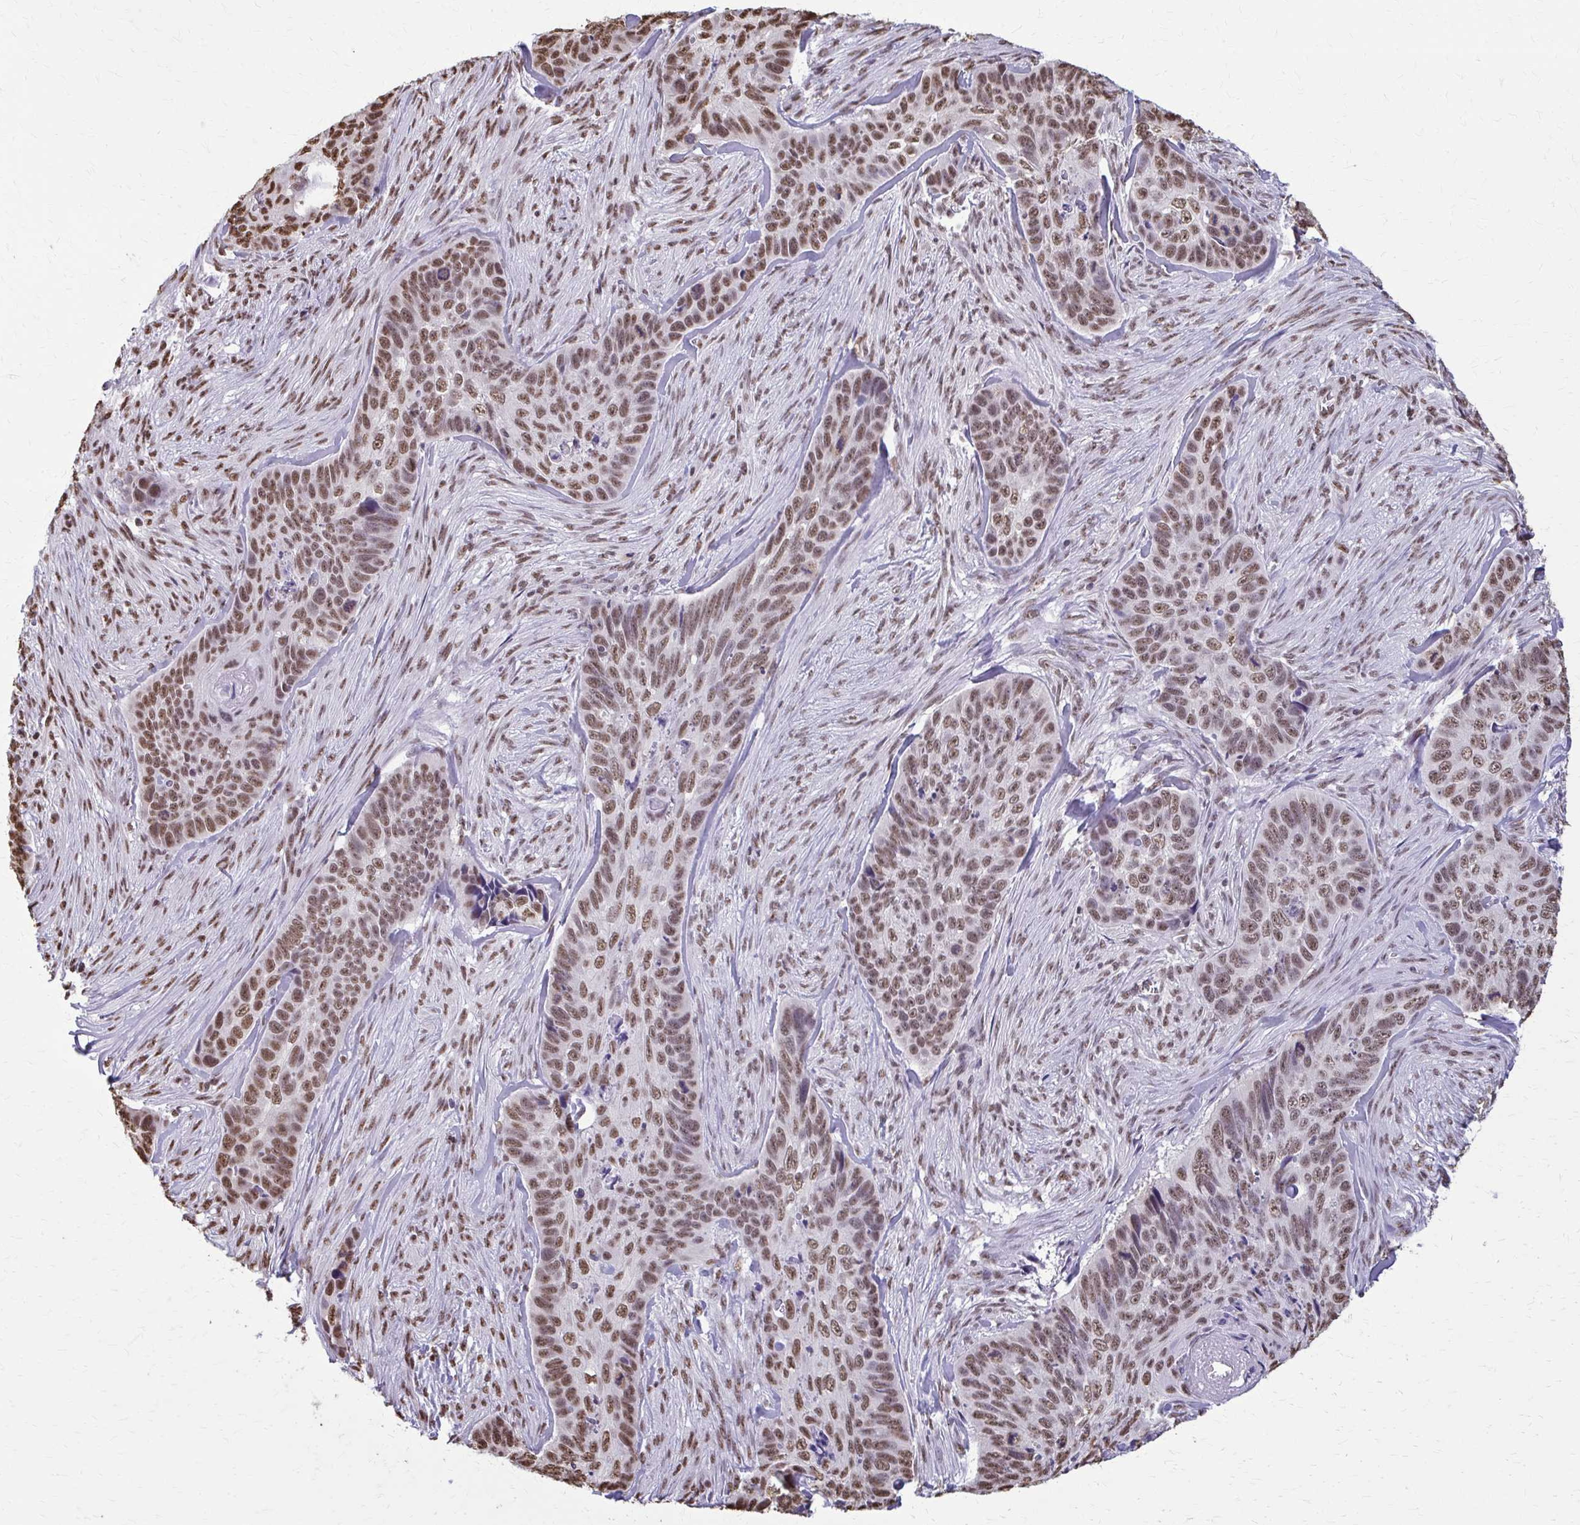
{"staining": {"intensity": "moderate", "quantity": ">75%", "location": "nuclear"}, "tissue": "skin cancer", "cell_type": "Tumor cells", "image_type": "cancer", "snomed": [{"axis": "morphology", "description": "Basal cell carcinoma"}, {"axis": "topography", "description": "Skin"}], "caption": "A medium amount of moderate nuclear positivity is seen in about >75% of tumor cells in skin cancer tissue. (DAB IHC with brightfield microscopy, high magnification).", "gene": "SNRPA", "patient": {"sex": "female", "age": 82}}